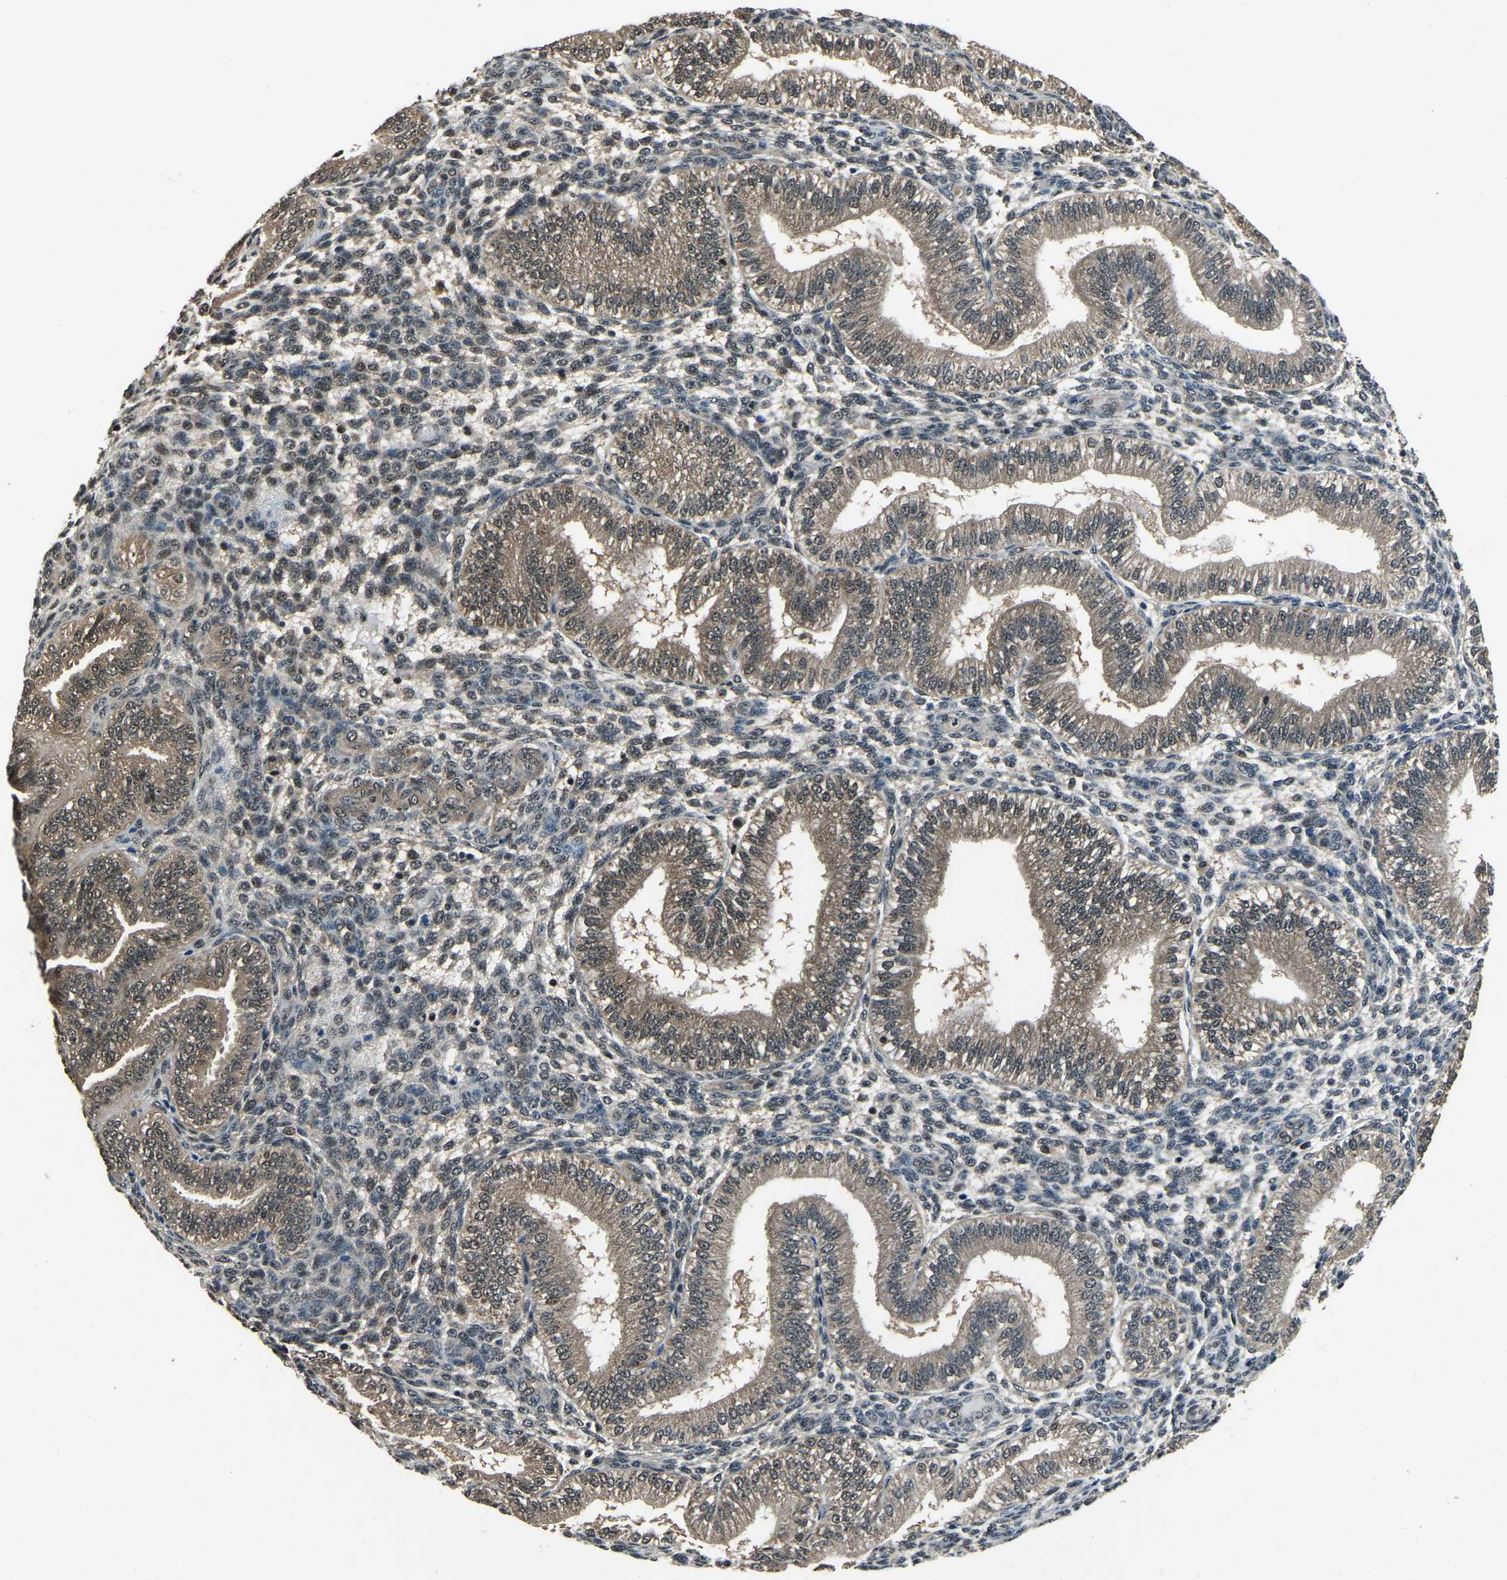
{"staining": {"intensity": "negative", "quantity": "none", "location": "none"}, "tissue": "endometrium", "cell_type": "Cells in endometrial stroma", "image_type": "normal", "snomed": [{"axis": "morphology", "description": "Normal tissue, NOS"}, {"axis": "topography", "description": "Endometrium"}], "caption": "The photomicrograph reveals no significant expression in cells in endometrial stroma of endometrium.", "gene": "ANKIB1", "patient": {"sex": "female", "age": 39}}